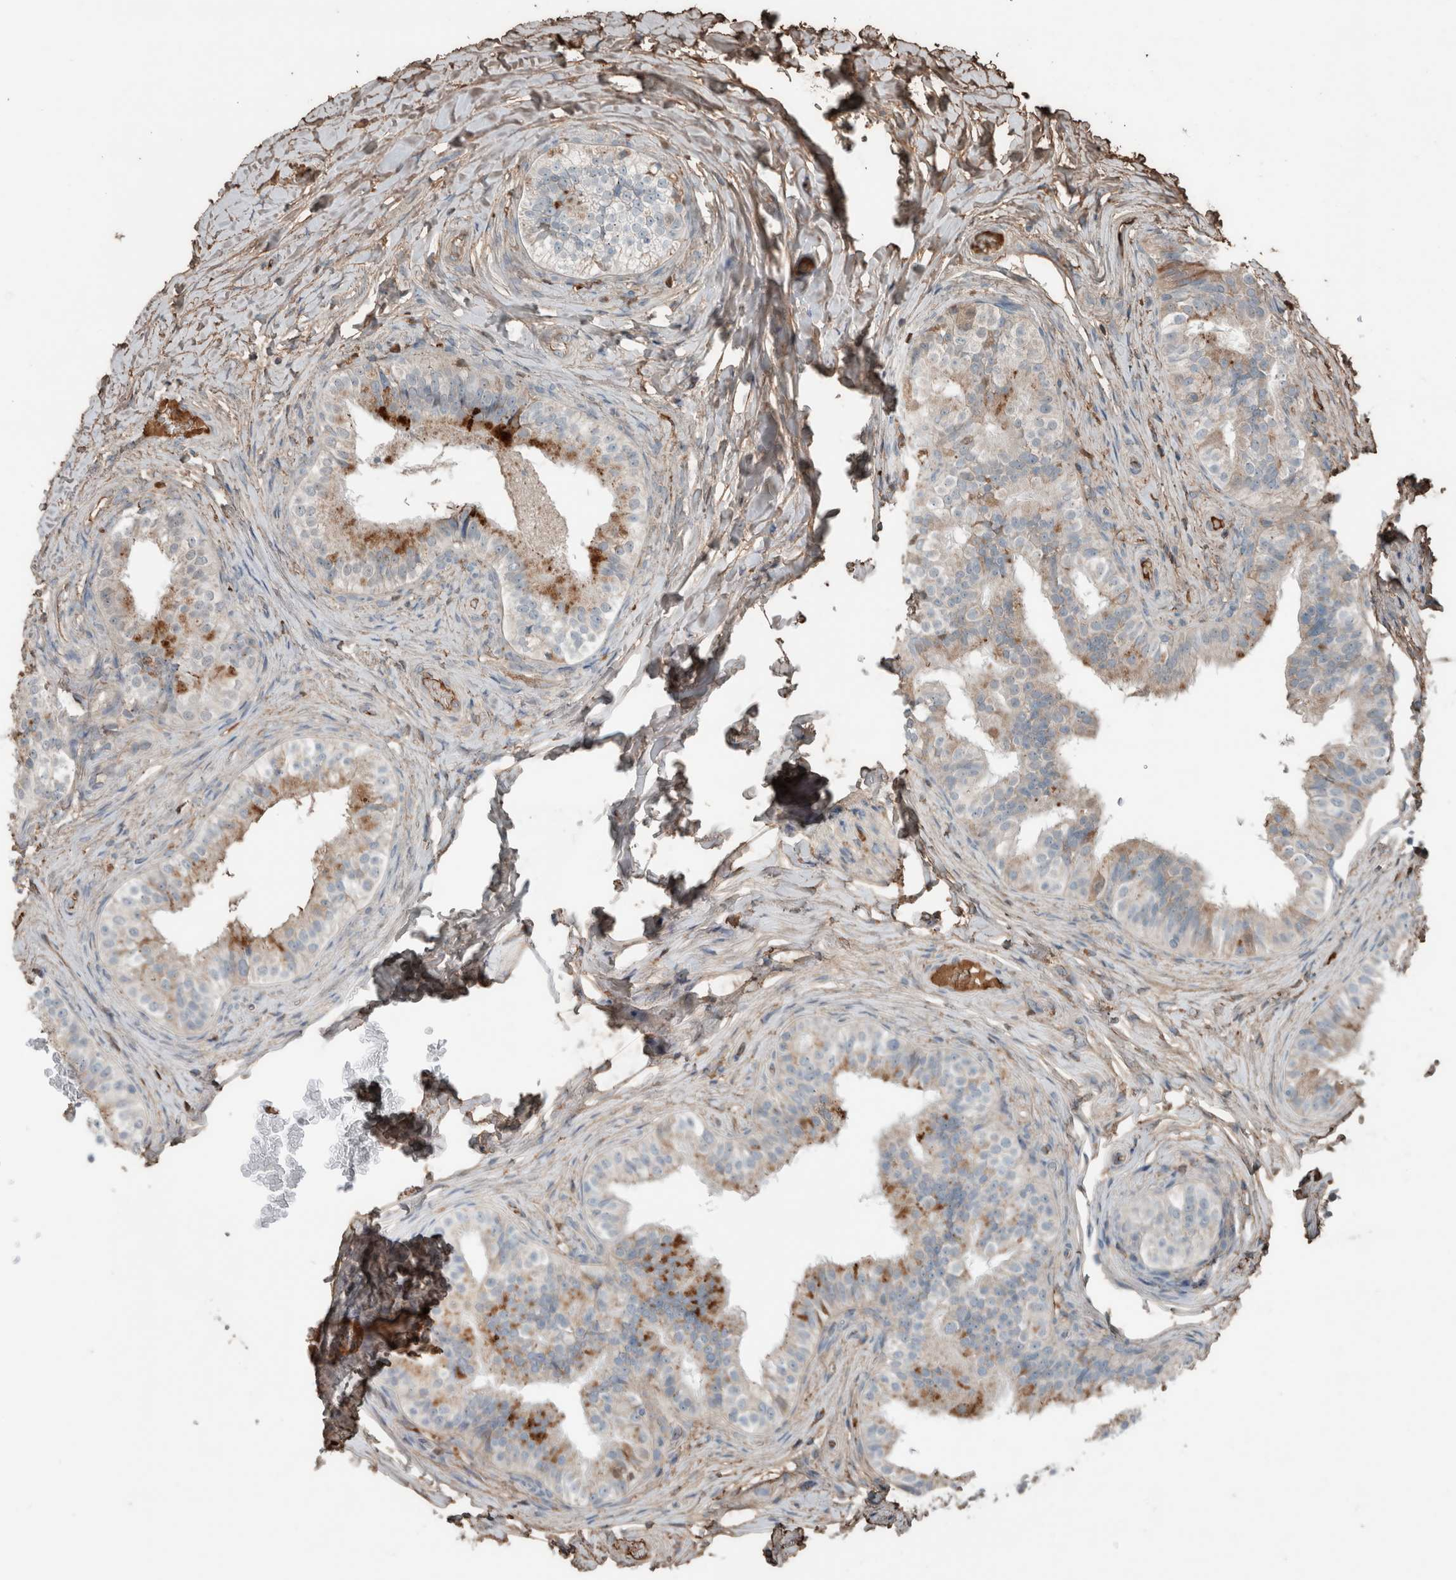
{"staining": {"intensity": "moderate", "quantity": "<25%", "location": "cytoplasmic/membranous"}, "tissue": "epididymis", "cell_type": "Glandular cells", "image_type": "normal", "snomed": [{"axis": "morphology", "description": "Normal tissue, NOS"}, {"axis": "topography", "description": "Epididymis"}], "caption": "IHC image of normal epididymis stained for a protein (brown), which exhibits low levels of moderate cytoplasmic/membranous expression in approximately <25% of glandular cells.", "gene": "USP34", "patient": {"sex": "male", "age": 49}}